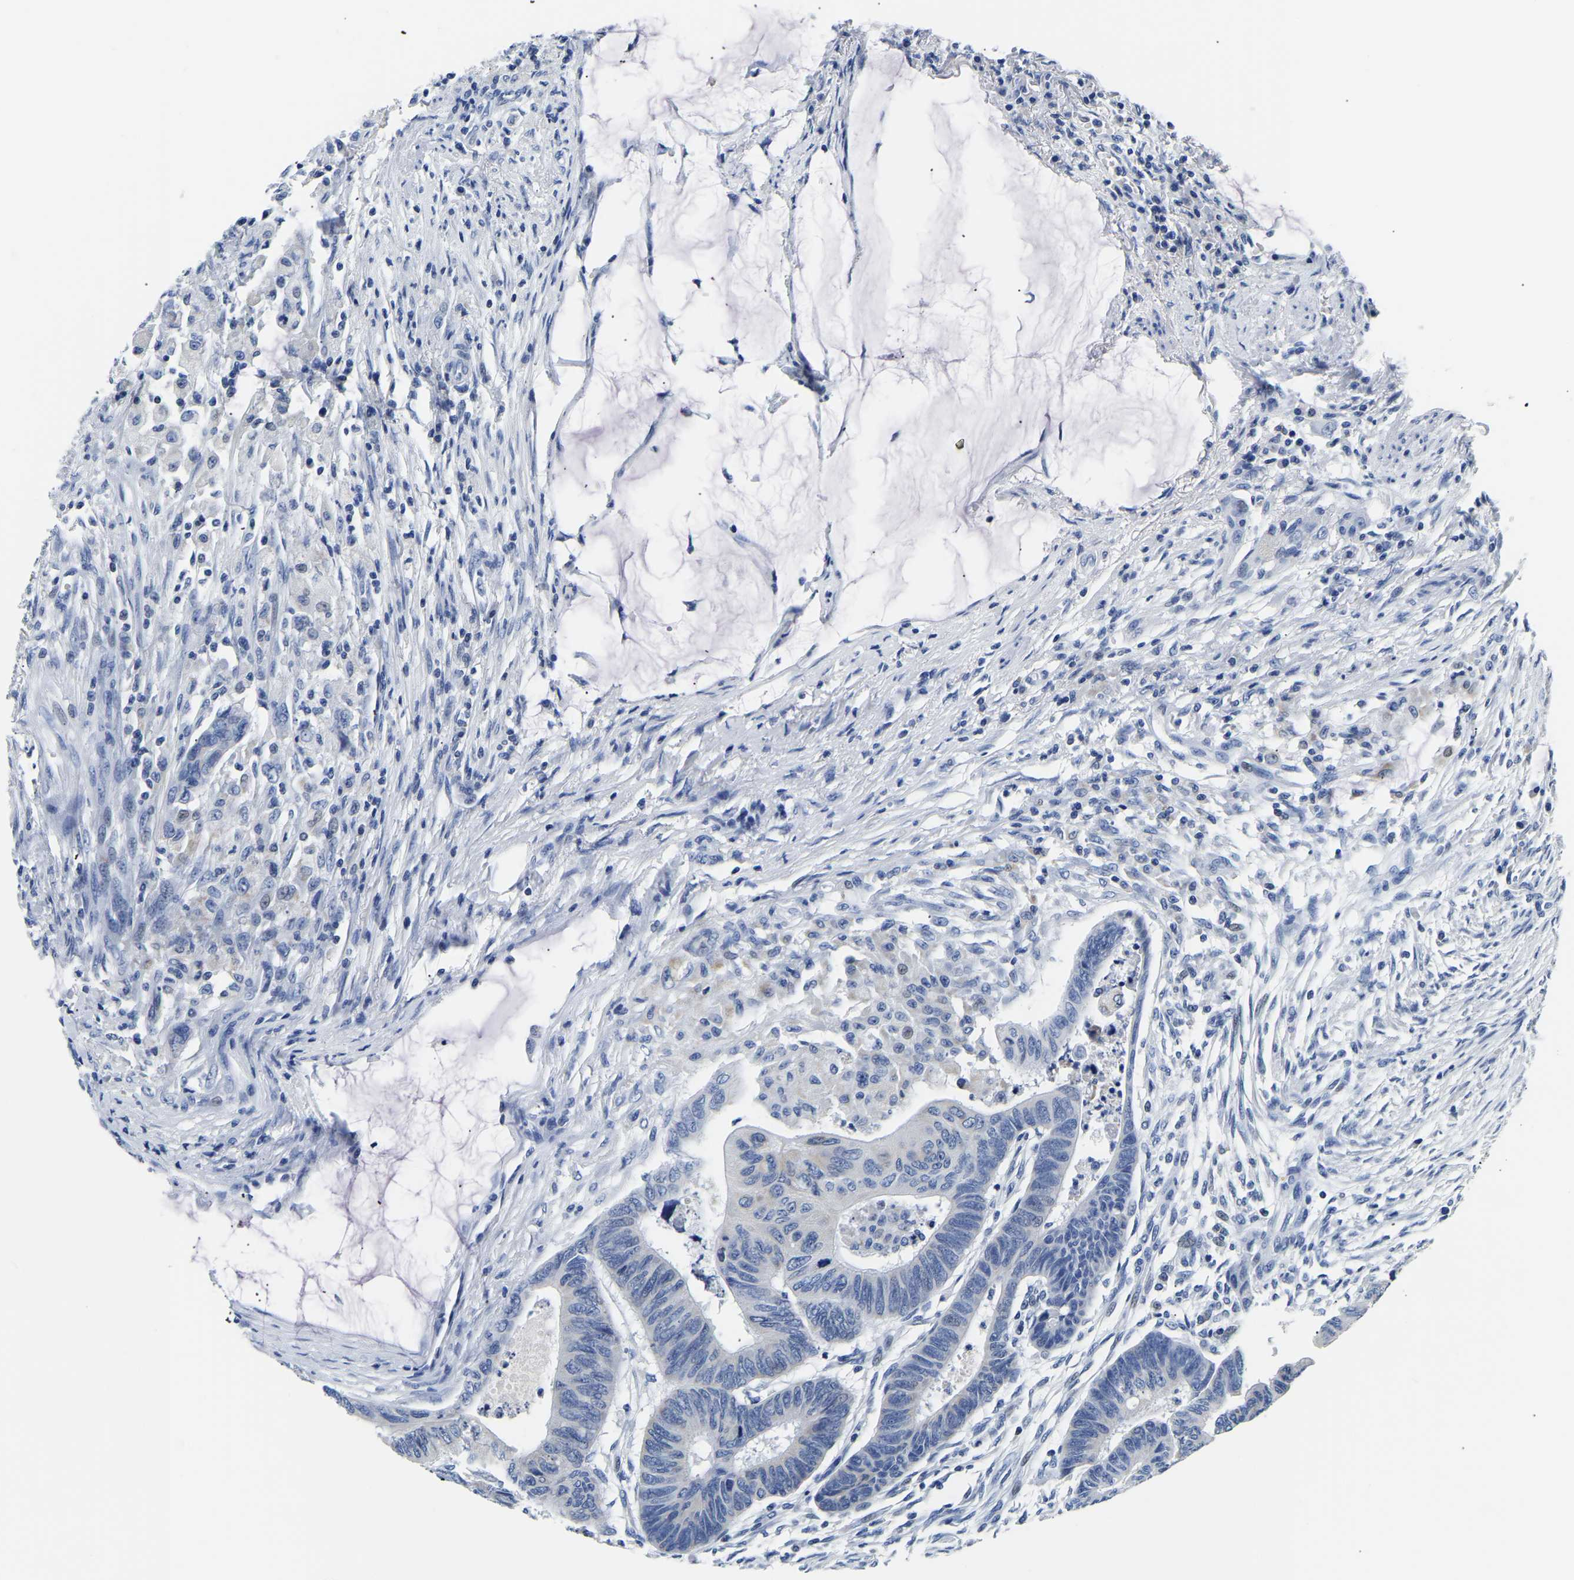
{"staining": {"intensity": "negative", "quantity": "none", "location": "none"}, "tissue": "colorectal cancer", "cell_type": "Tumor cells", "image_type": "cancer", "snomed": [{"axis": "morphology", "description": "Normal tissue, NOS"}, {"axis": "morphology", "description": "Adenocarcinoma, NOS"}, {"axis": "topography", "description": "Rectum"}, {"axis": "topography", "description": "Peripheral nerve tissue"}], "caption": "High power microscopy image of an IHC micrograph of colorectal cancer, revealing no significant expression in tumor cells.", "gene": "PCK2", "patient": {"sex": "male", "age": 92}}